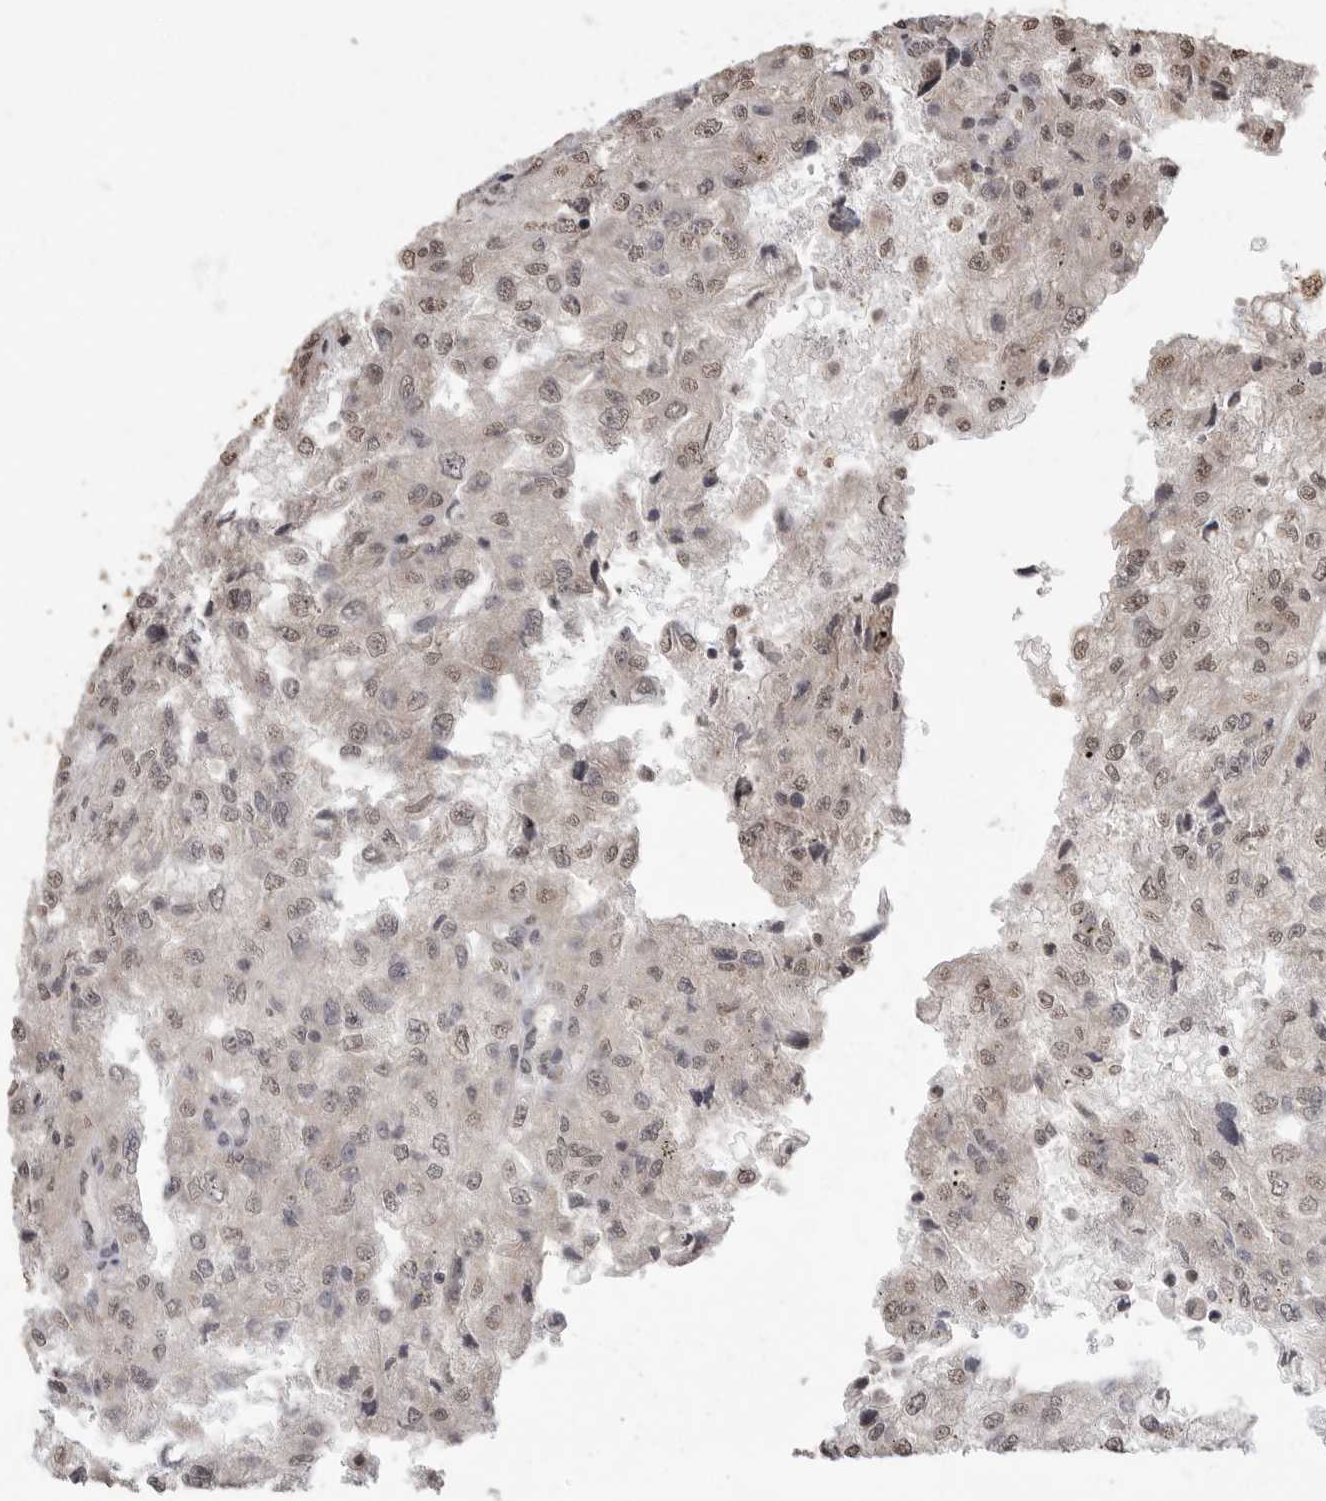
{"staining": {"intensity": "weak", "quantity": ">75%", "location": "nuclear"}, "tissue": "renal cancer", "cell_type": "Tumor cells", "image_type": "cancer", "snomed": [{"axis": "morphology", "description": "Adenocarcinoma, NOS"}, {"axis": "topography", "description": "Kidney"}], "caption": "Immunohistochemical staining of renal cancer exhibits low levels of weak nuclear staining in approximately >75% of tumor cells.", "gene": "MAFG", "patient": {"sex": "female", "age": 54}}